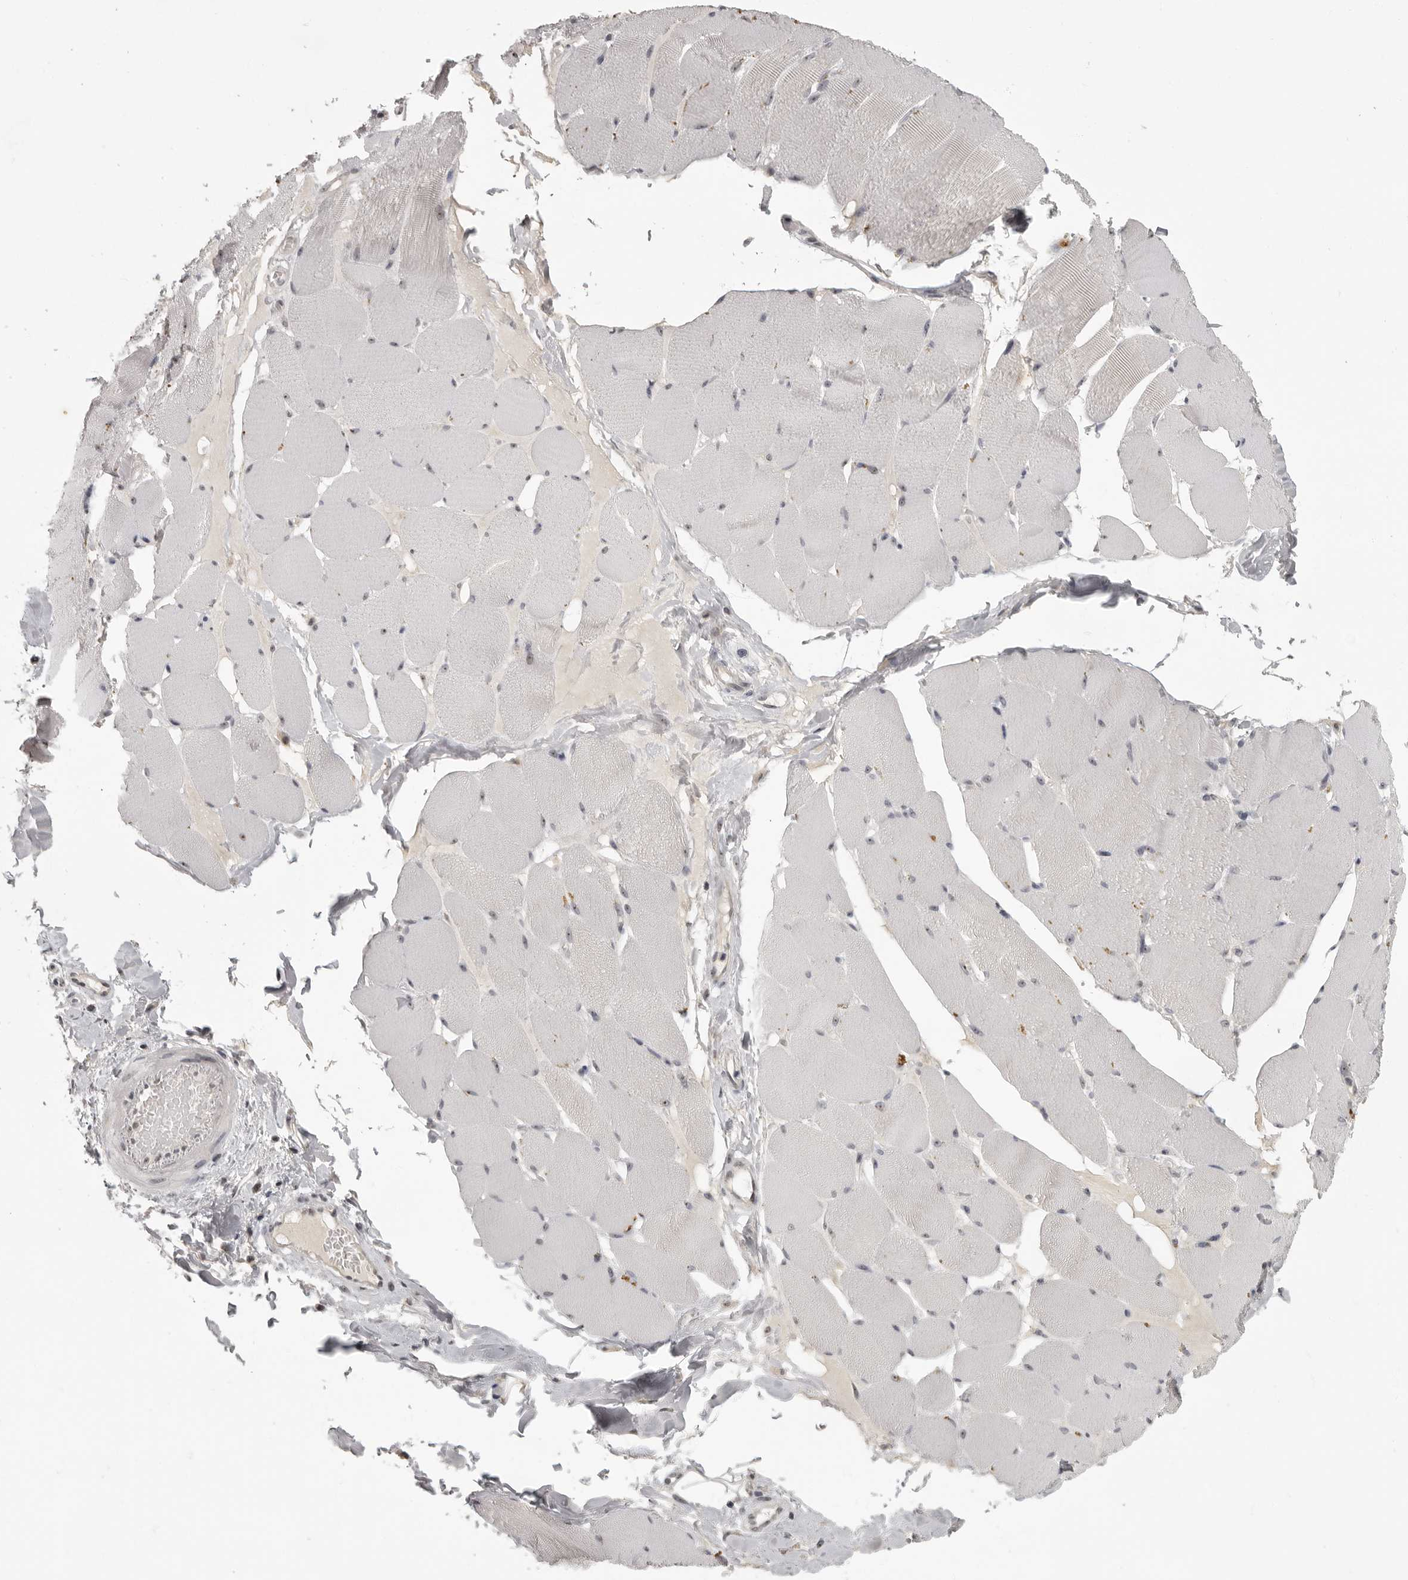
{"staining": {"intensity": "negative", "quantity": "none", "location": "none"}, "tissue": "skeletal muscle", "cell_type": "Myocytes", "image_type": "normal", "snomed": [{"axis": "morphology", "description": "Normal tissue, NOS"}, {"axis": "topography", "description": "Skin"}, {"axis": "topography", "description": "Skeletal muscle"}], "caption": "Immunohistochemistry (IHC) photomicrograph of benign skeletal muscle stained for a protein (brown), which demonstrates no staining in myocytes.", "gene": "MRTO4", "patient": {"sex": "male", "age": 83}}